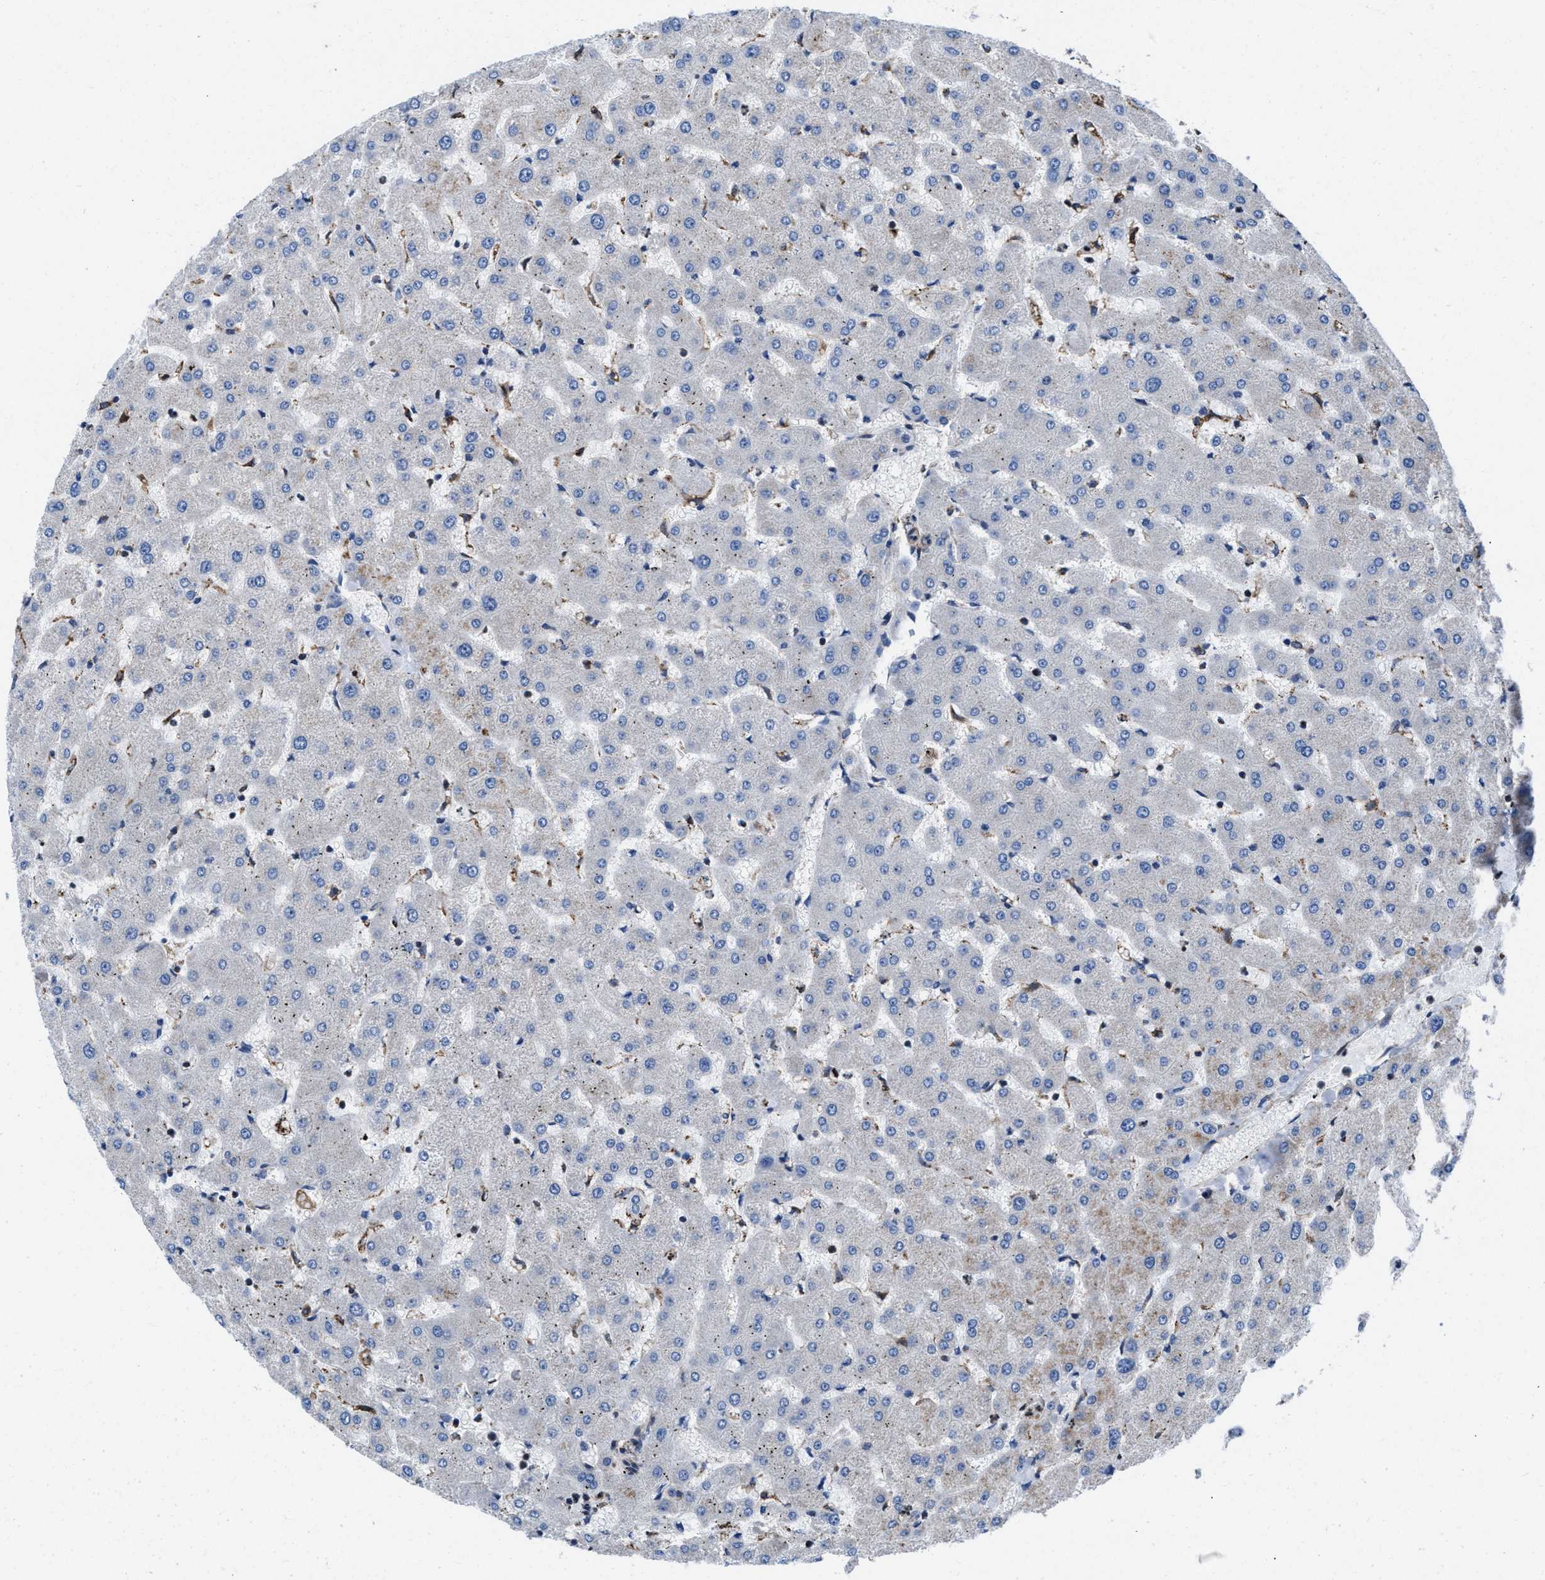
{"staining": {"intensity": "moderate", "quantity": "25%-75%", "location": "cytoplasmic/membranous"}, "tissue": "liver", "cell_type": "Cholangiocytes", "image_type": "normal", "snomed": [{"axis": "morphology", "description": "Normal tissue, NOS"}, {"axis": "topography", "description": "Liver"}], "caption": "High-power microscopy captured an immunohistochemistry (IHC) image of unremarkable liver, revealing moderate cytoplasmic/membranous positivity in about 25%-75% of cholangiocytes.", "gene": "PRR15L", "patient": {"sex": "female", "age": 63}}